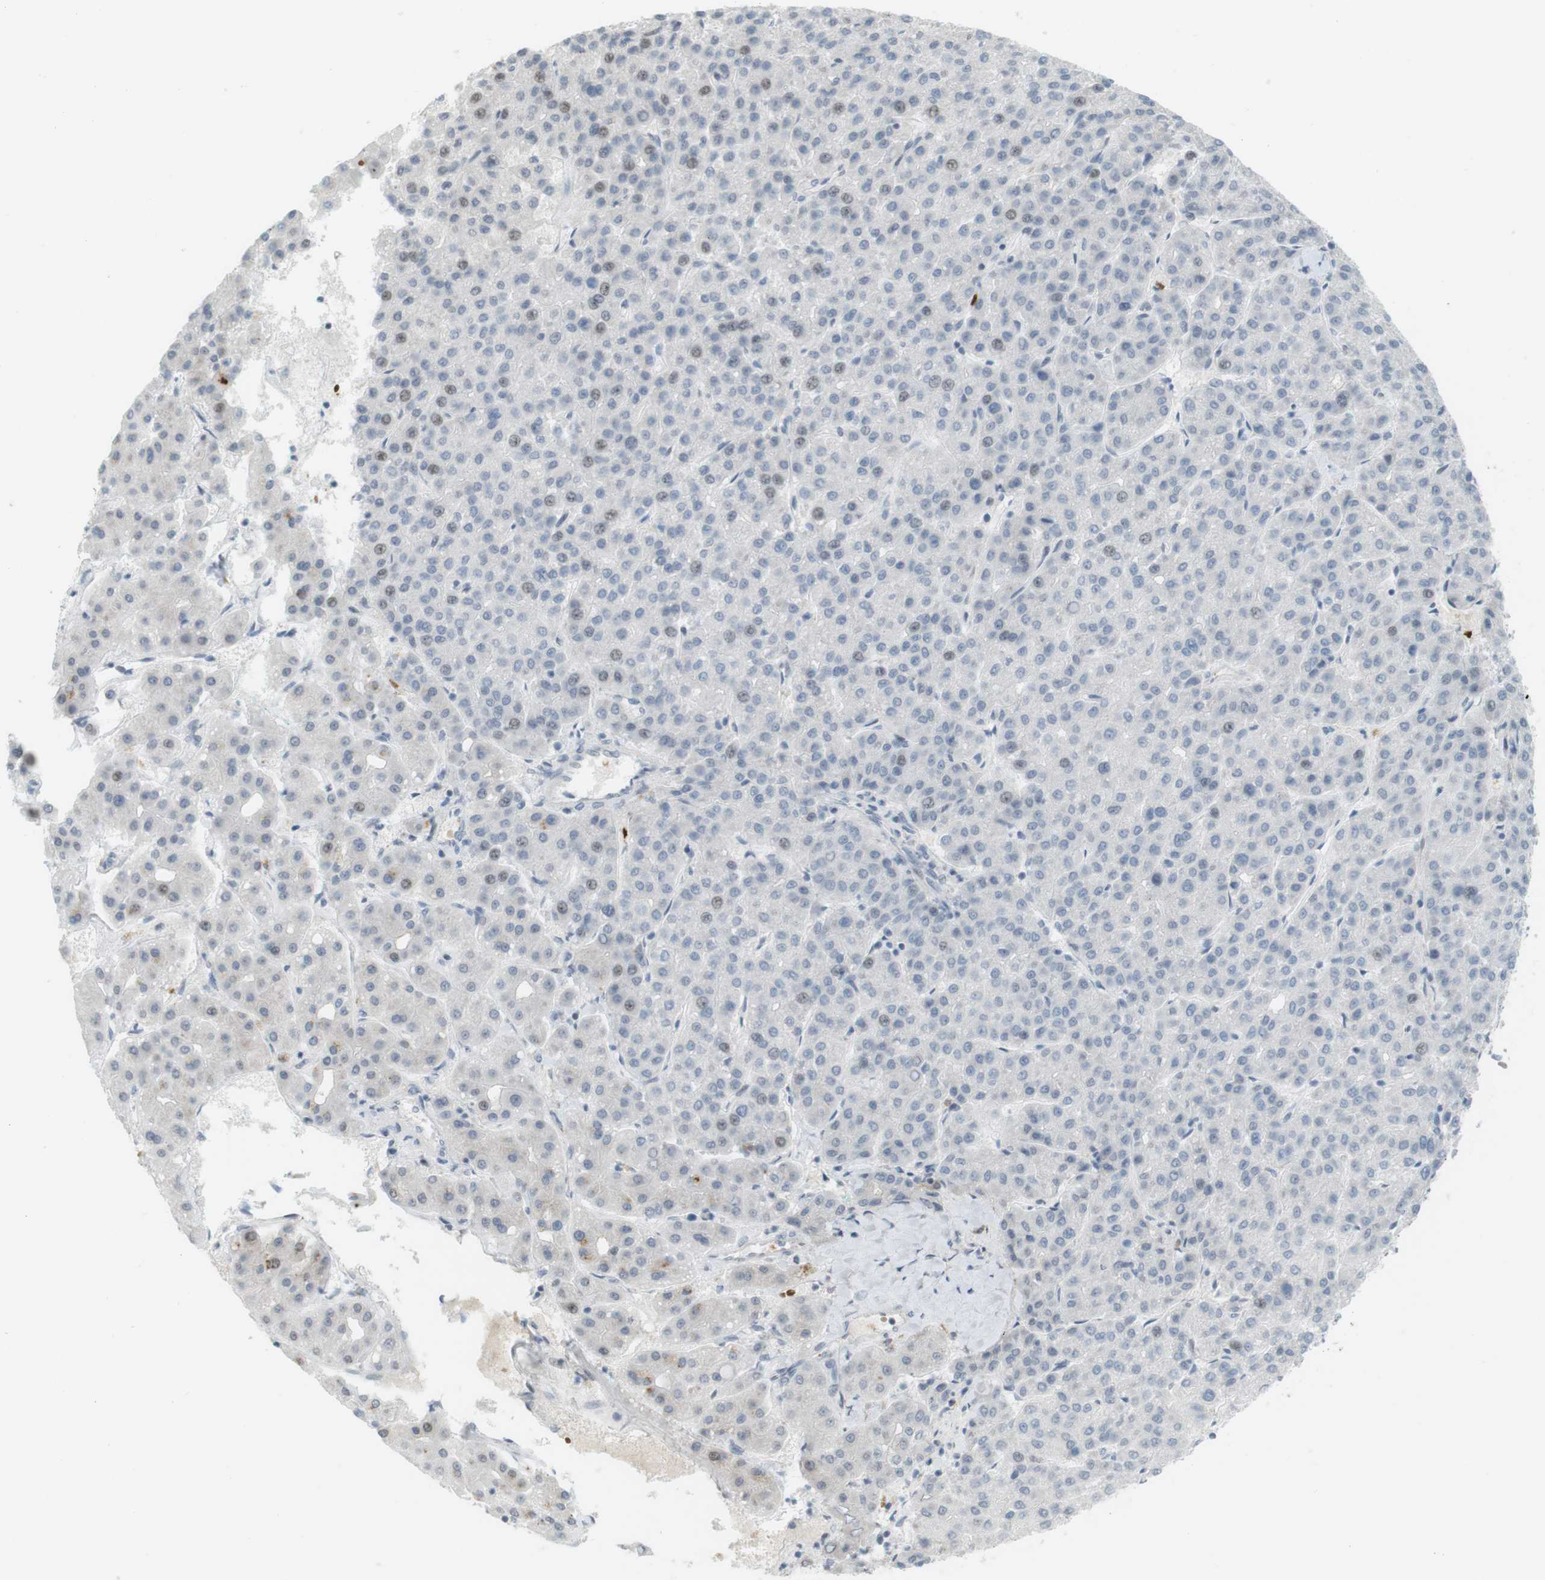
{"staining": {"intensity": "weak", "quantity": "<25%", "location": "nuclear"}, "tissue": "liver cancer", "cell_type": "Tumor cells", "image_type": "cancer", "snomed": [{"axis": "morphology", "description": "Carcinoma, Hepatocellular, NOS"}, {"axis": "topography", "description": "Liver"}], "caption": "DAB (3,3'-diaminobenzidine) immunohistochemical staining of human liver cancer (hepatocellular carcinoma) demonstrates no significant positivity in tumor cells. Nuclei are stained in blue.", "gene": "DMC1", "patient": {"sex": "male", "age": 65}}